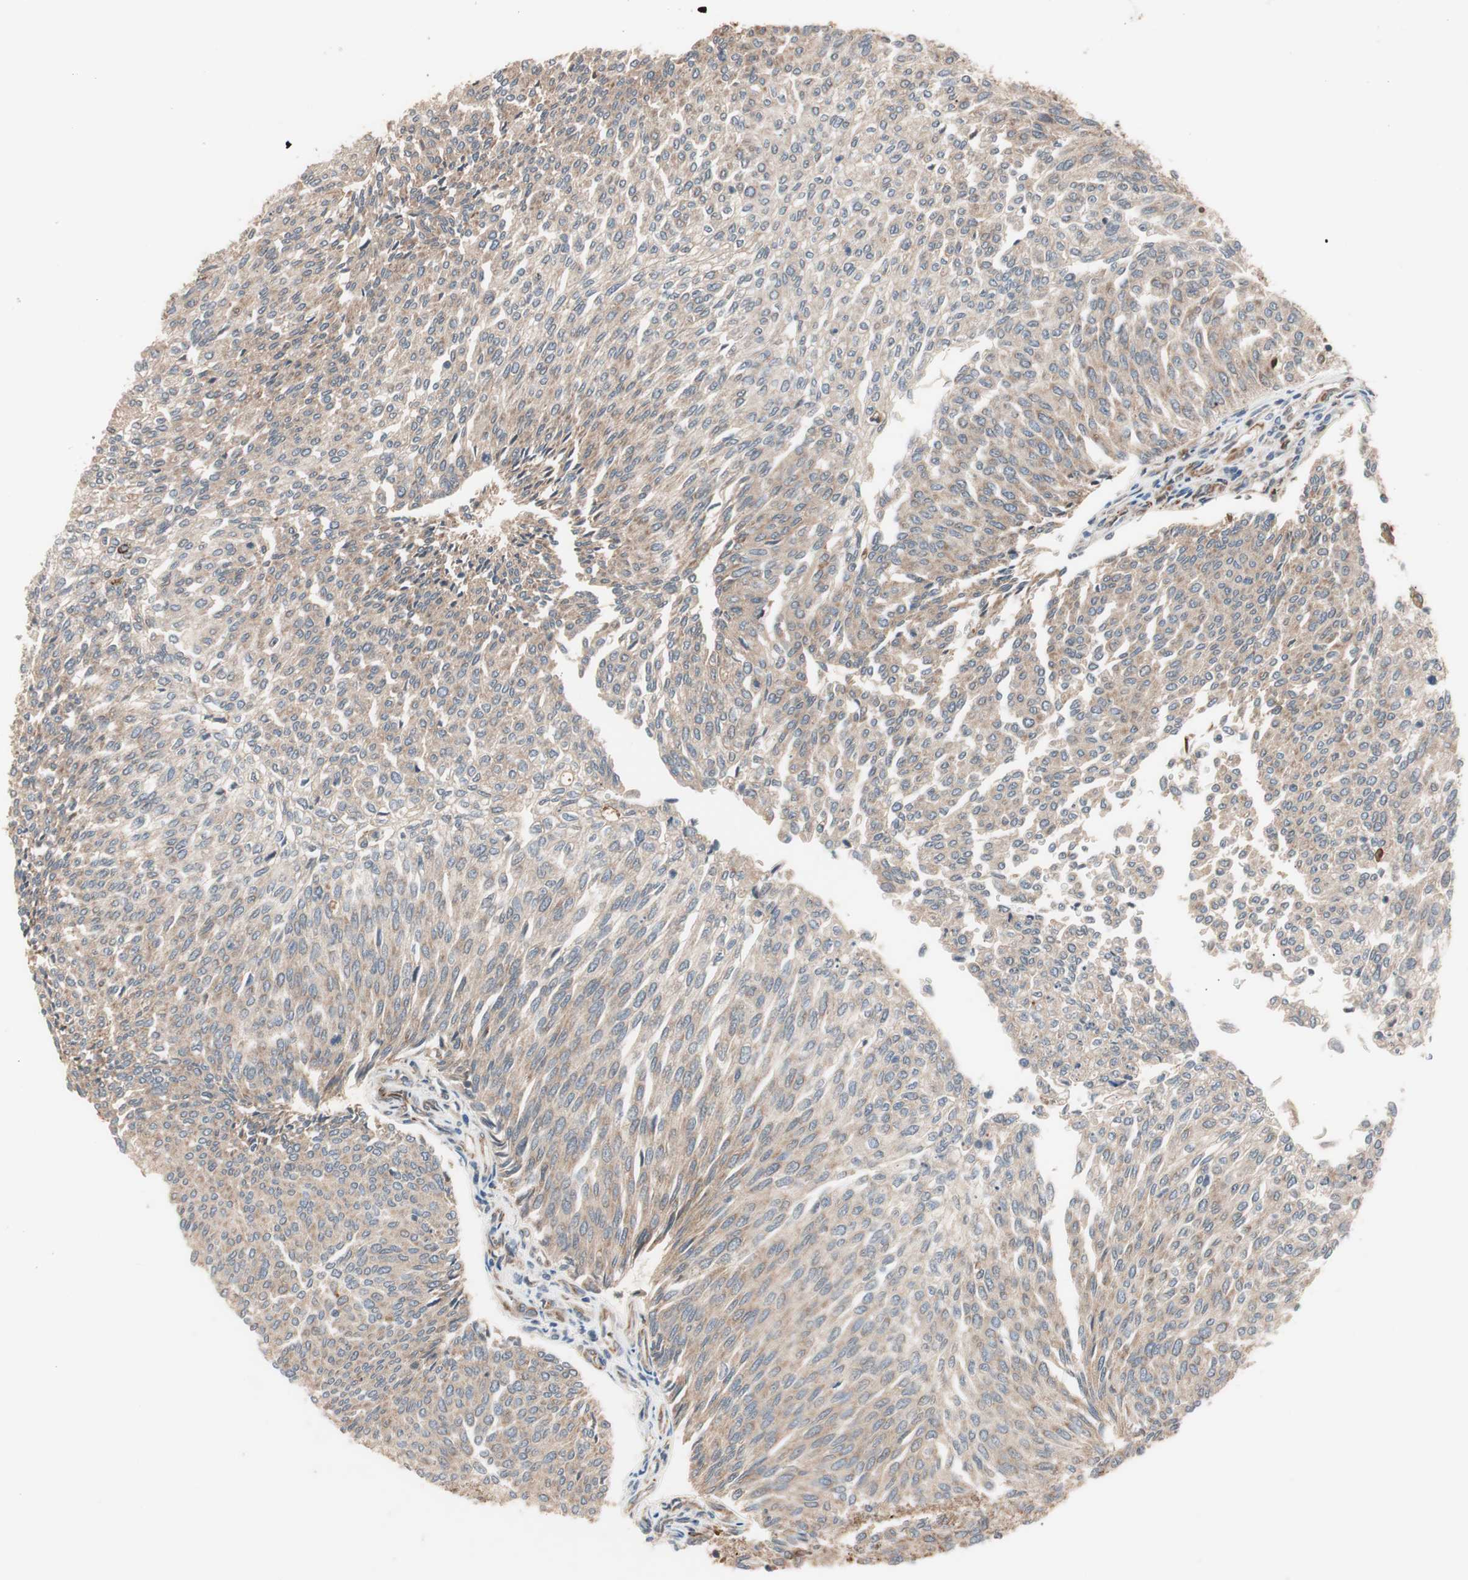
{"staining": {"intensity": "moderate", "quantity": ">75%", "location": "cytoplasmic/membranous"}, "tissue": "urothelial cancer", "cell_type": "Tumor cells", "image_type": "cancer", "snomed": [{"axis": "morphology", "description": "Urothelial carcinoma, Low grade"}, {"axis": "topography", "description": "Urinary bladder"}], "caption": "Moderate cytoplasmic/membranous protein expression is appreciated in approximately >75% of tumor cells in urothelial cancer.", "gene": "HMBS", "patient": {"sex": "female", "age": 79}}